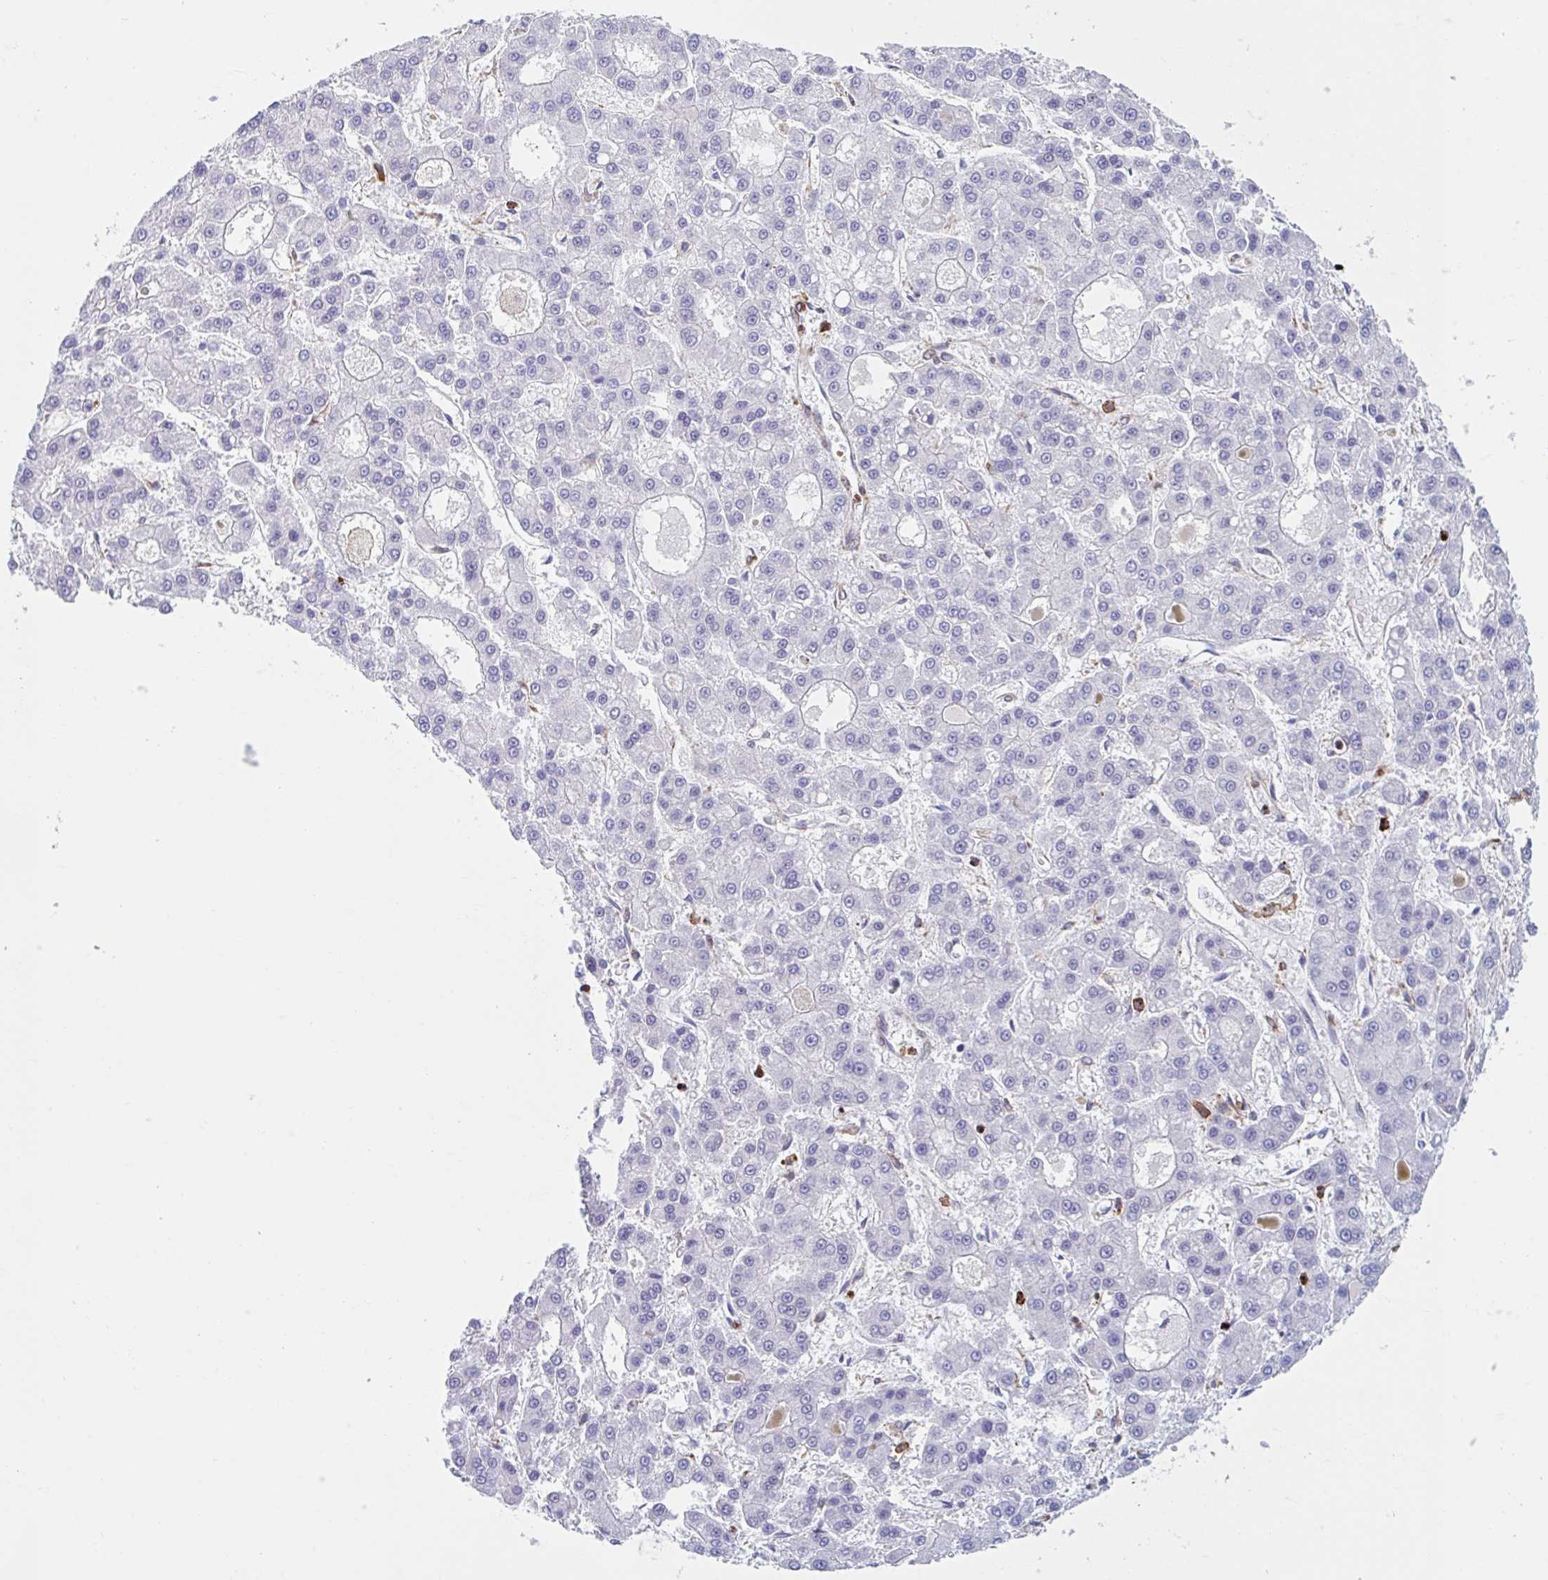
{"staining": {"intensity": "negative", "quantity": "none", "location": "none"}, "tissue": "liver cancer", "cell_type": "Tumor cells", "image_type": "cancer", "snomed": [{"axis": "morphology", "description": "Carcinoma, Hepatocellular, NOS"}, {"axis": "topography", "description": "Liver"}], "caption": "The photomicrograph demonstrates no significant positivity in tumor cells of liver cancer. (Stains: DAB (3,3'-diaminobenzidine) immunohistochemistry with hematoxylin counter stain, Microscopy: brightfield microscopy at high magnification).", "gene": "EFHD1", "patient": {"sex": "male", "age": 70}}